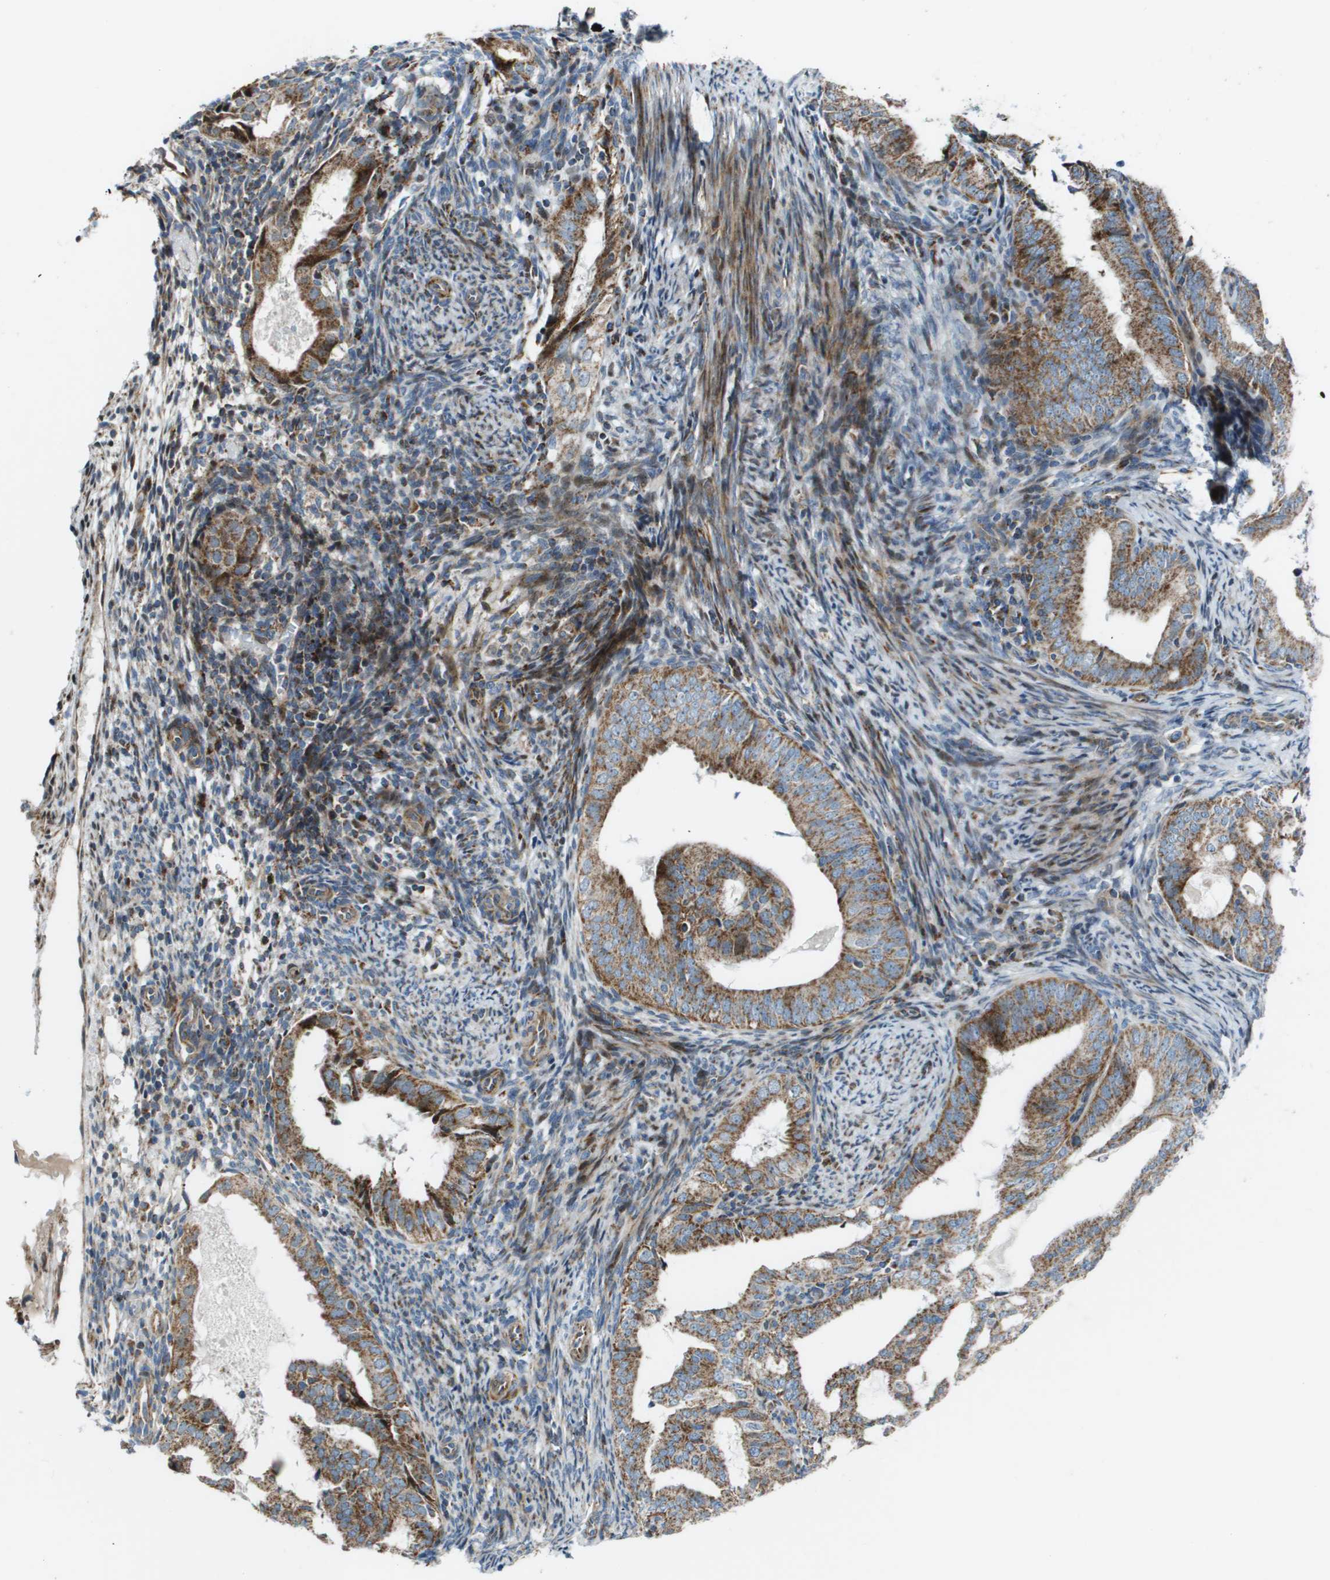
{"staining": {"intensity": "moderate", "quantity": ">75%", "location": "cytoplasmic/membranous"}, "tissue": "endometrial cancer", "cell_type": "Tumor cells", "image_type": "cancer", "snomed": [{"axis": "morphology", "description": "Adenocarcinoma, NOS"}, {"axis": "topography", "description": "Endometrium"}], "caption": "A micrograph of human endometrial adenocarcinoma stained for a protein displays moderate cytoplasmic/membranous brown staining in tumor cells. The staining is performed using DAB (3,3'-diaminobenzidine) brown chromogen to label protein expression. The nuclei are counter-stained blue using hematoxylin.", "gene": "MGAT3", "patient": {"sex": "female", "age": 58}}